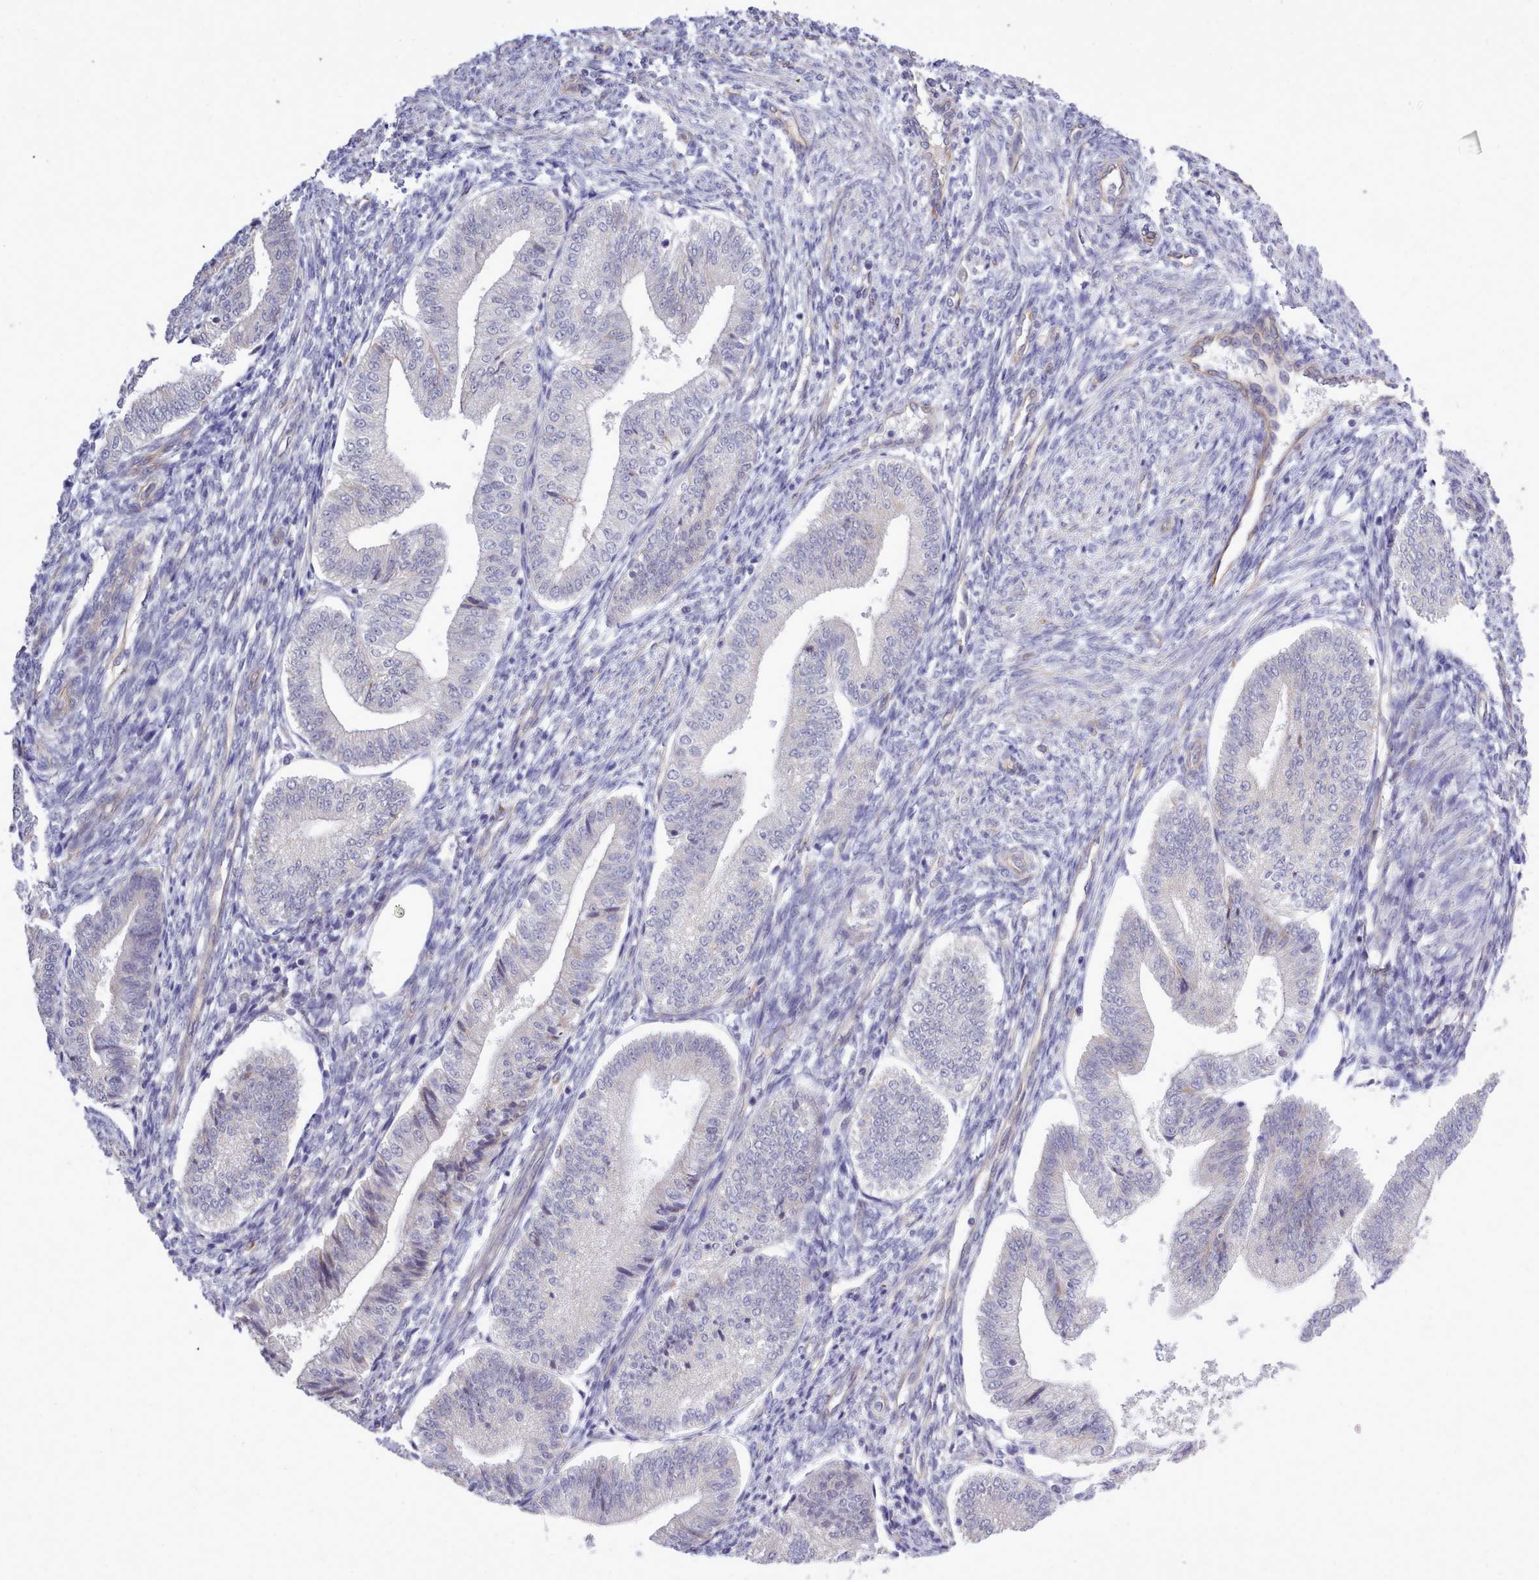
{"staining": {"intensity": "moderate", "quantity": "<25%", "location": "cytoplasmic/membranous"}, "tissue": "endometrium", "cell_type": "Cells in endometrial stroma", "image_type": "normal", "snomed": [{"axis": "morphology", "description": "Normal tissue, NOS"}, {"axis": "topography", "description": "Endometrium"}], "caption": "Immunohistochemical staining of benign human endometrium exhibits low levels of moderate cytoplasmic/membranous staining in approximately <25% of cells in endometrial stroma.", "gene": "ZC3H13", "patient": {"sex": "female", "age": 34}}